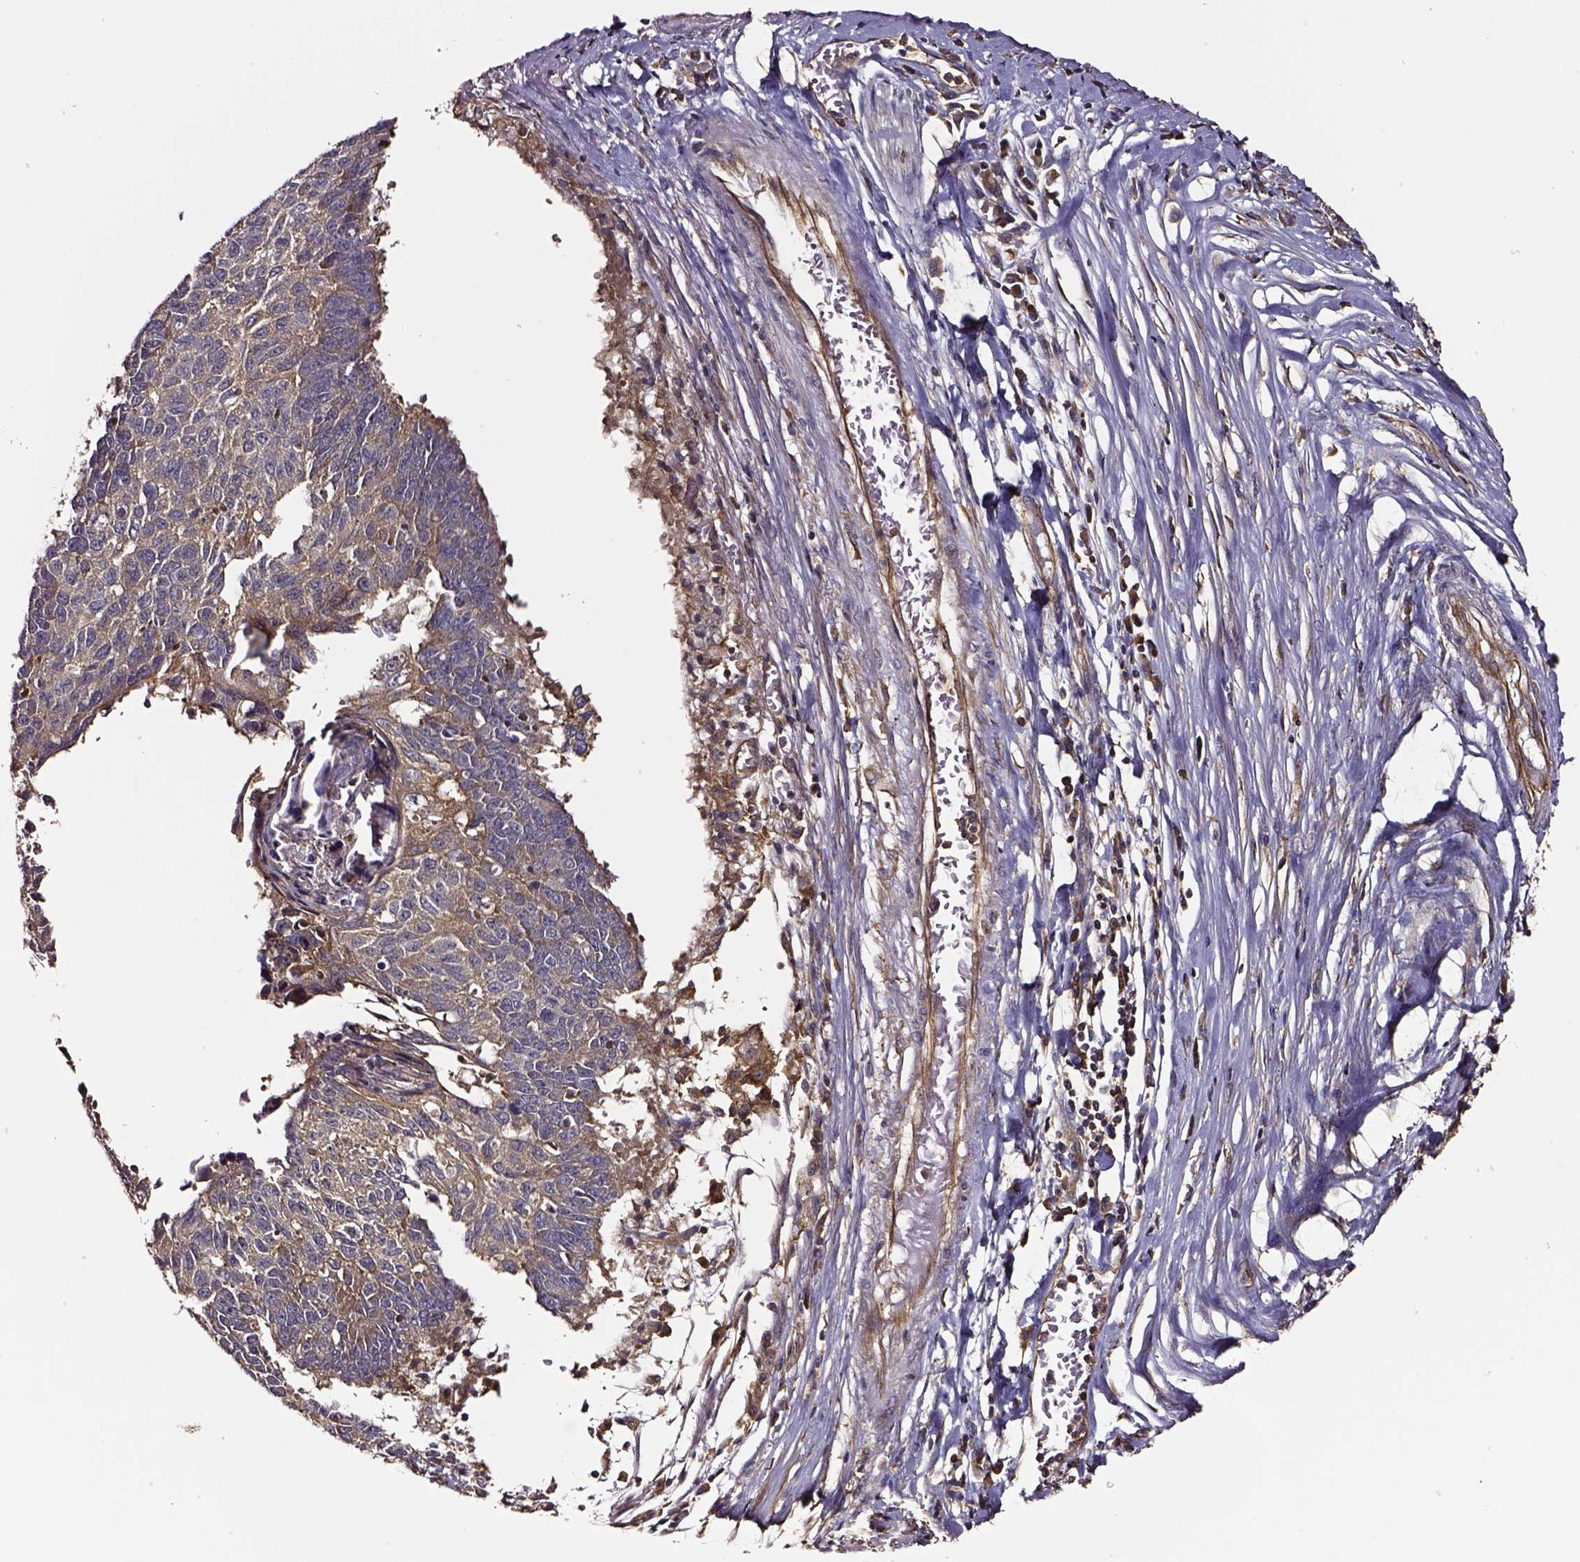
{"staining": {"intensity": "moderate", "quantity": ">75%", "location": "cytoplasmic/membranous"}, "tissue": "lung cancer", "cell_type": "Tumor cells", "image_type": "cancer", "snomed": [{"axis": "morphology", "description": "Squamous cell carcinoma, NOS"}, {"axis": "topography", "description": "Lung"}], "caption": "Lung cancer stained with DAB IHC exhibits medium levels of moderate cytoplasmic/membranous staining in about >75% of tumor cells.", "gene": "RASSF5", "patient": {"sex": "male", "age": 73}}